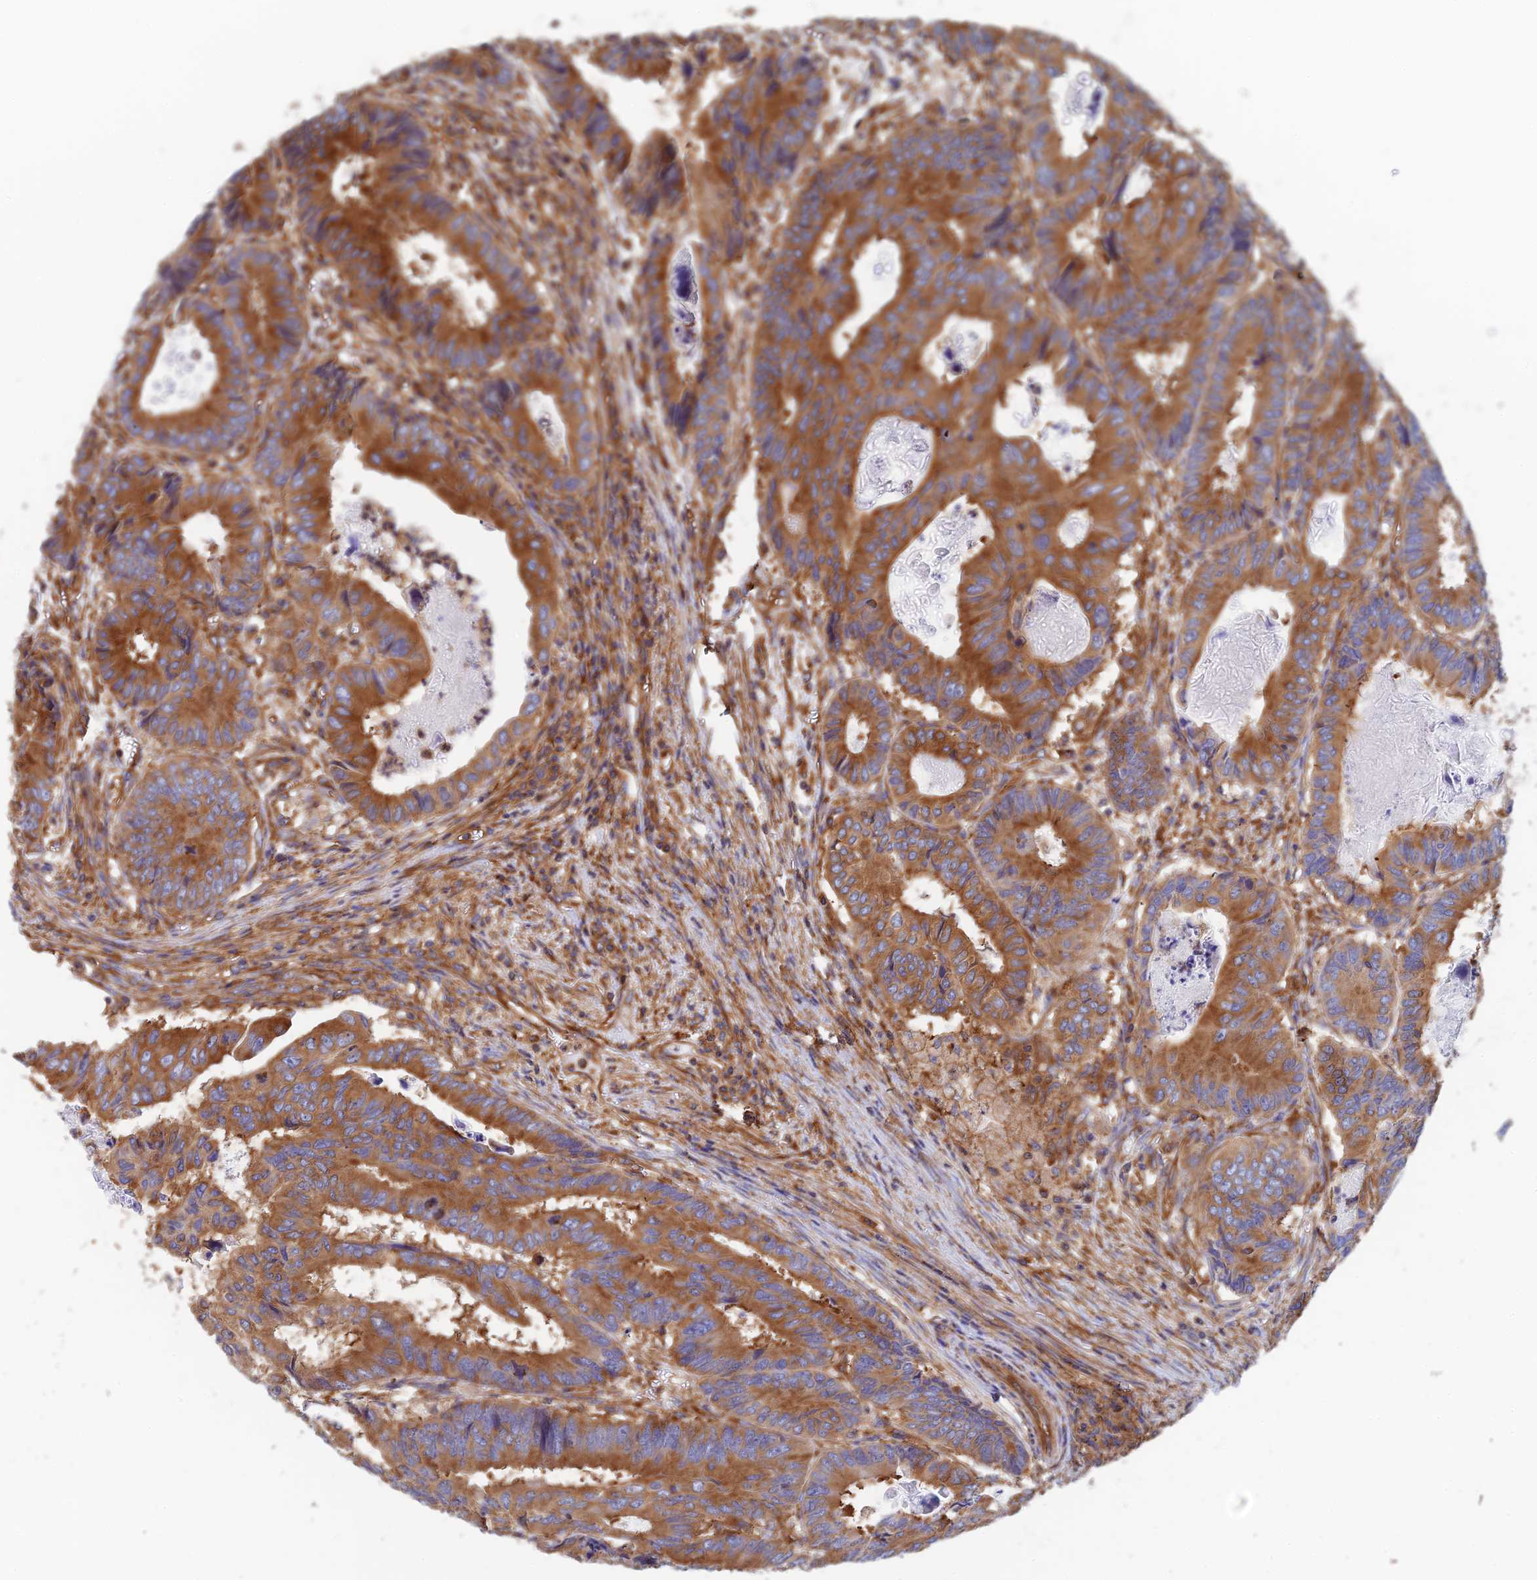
{"staining": {"intensity": "strong", "quantity": ">75%", "location": "cytoplasmic/membranous"}, "tissue": "colorectal cancer", "cell_type": "Tumor cells", "image_type": "cancer", "snomed": [{"axis": "morphology", "description": "Adenocarcinoma, NOS"}, {"axis": "topography", "description": "Colon"}], "caption": "An image showing strong cytoplasmic/membranous positivity in approximately >75% of tumor cells in colorectal cancer (adenocarcinoma), as visualized by brown immunohistochemical staining.", "gene": "DCTN2", "patient": {"sex": "male", "age": 85}}